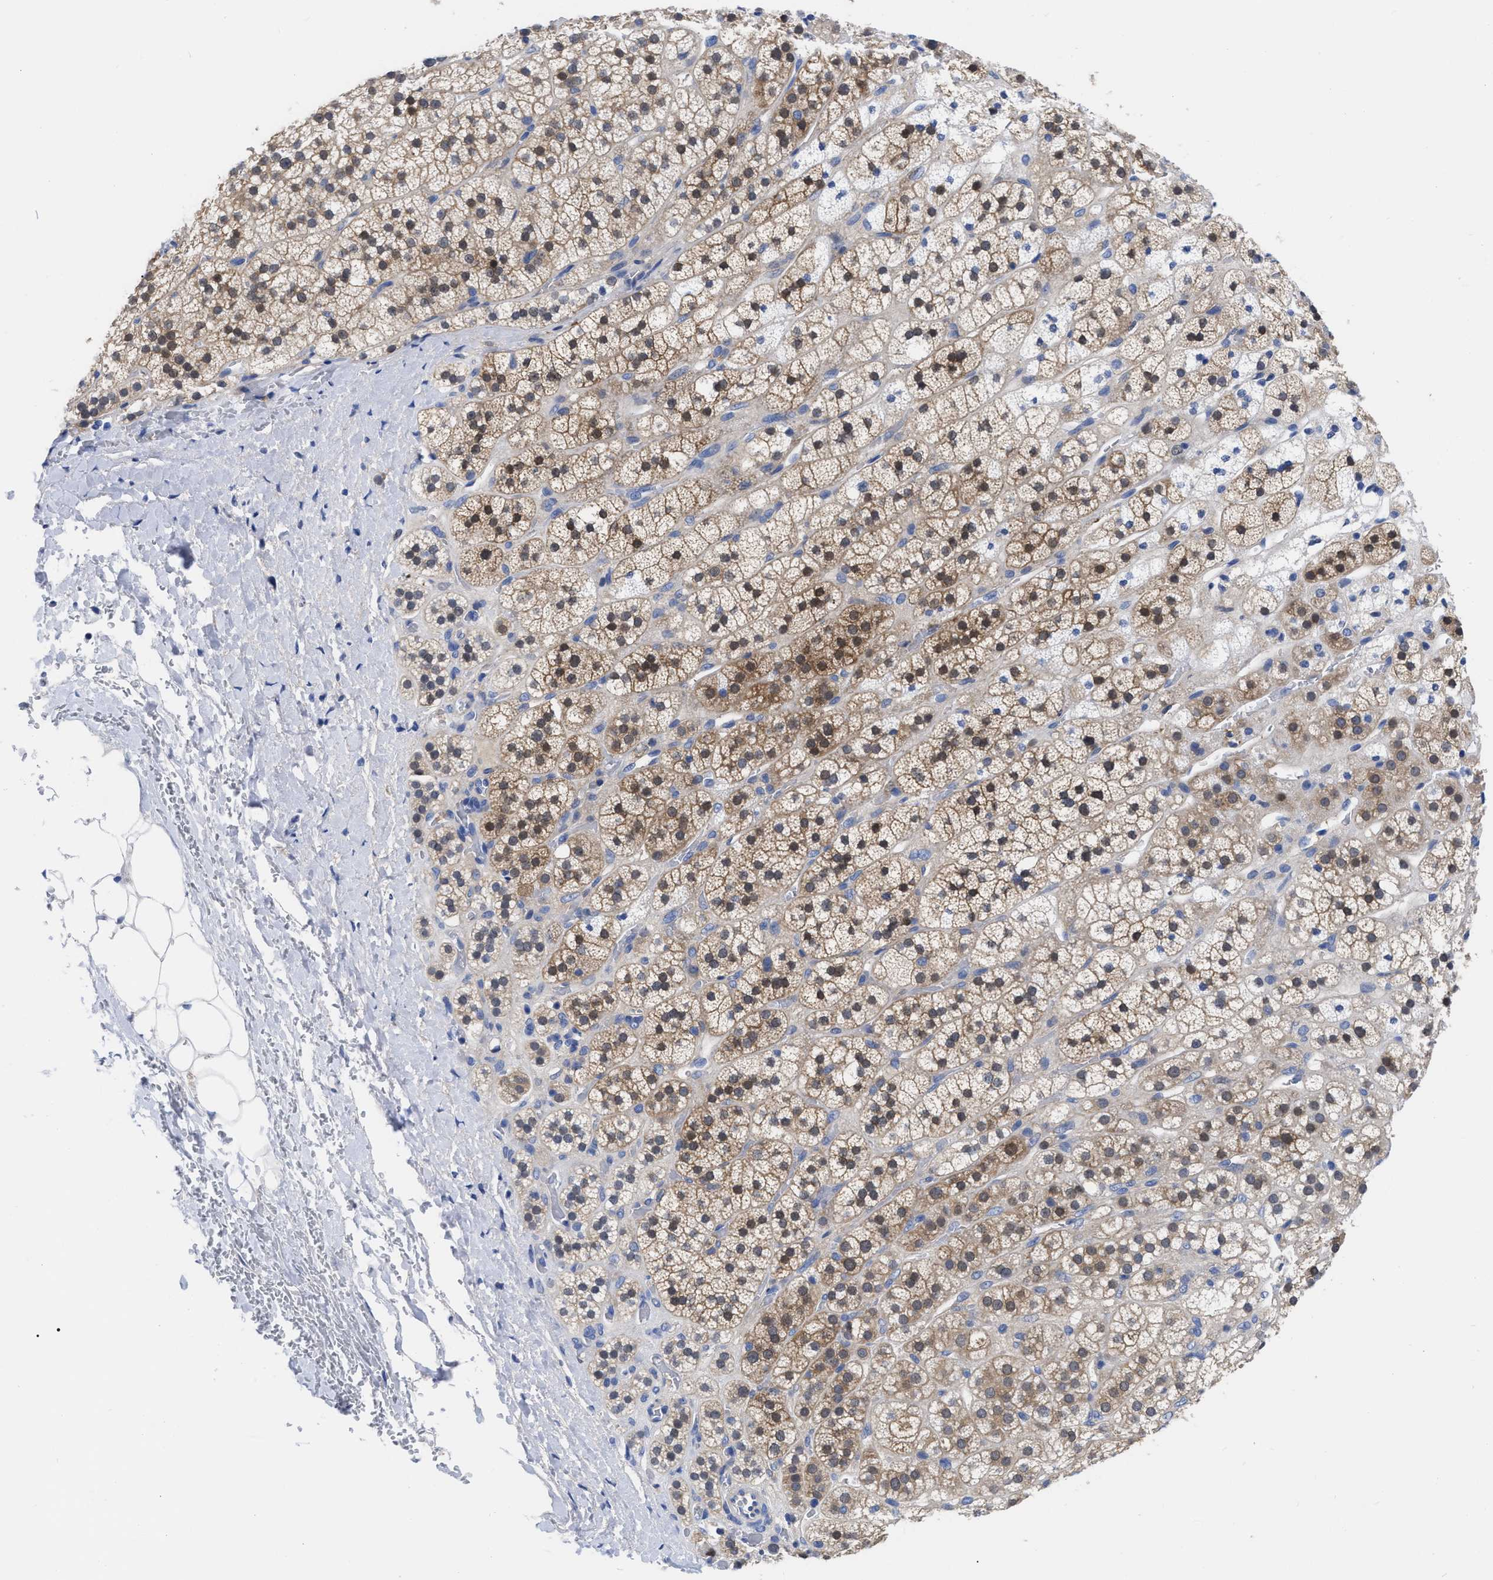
{"staining": {"intensity": "strong", "quantity": ">75%", "location": "cytoplasmic/membranous,nuclear"}, "tissue": "adrenal gland", "cell_type": "Glandular cells", "image_type": "normal", "snomed": [{"axis": "morphology", "description": "Normal tissue, NOS"}, {"axis": "topography", "description": "Adrenal gland"}], "caption": "A high amount of strong cytoplasmic/membranous,nuclear staining is identified in approximately >75% of glandular cells in normal adrenal gland.", "gene": "RBKS", "patient": {"sex": "male", "age": 56}}